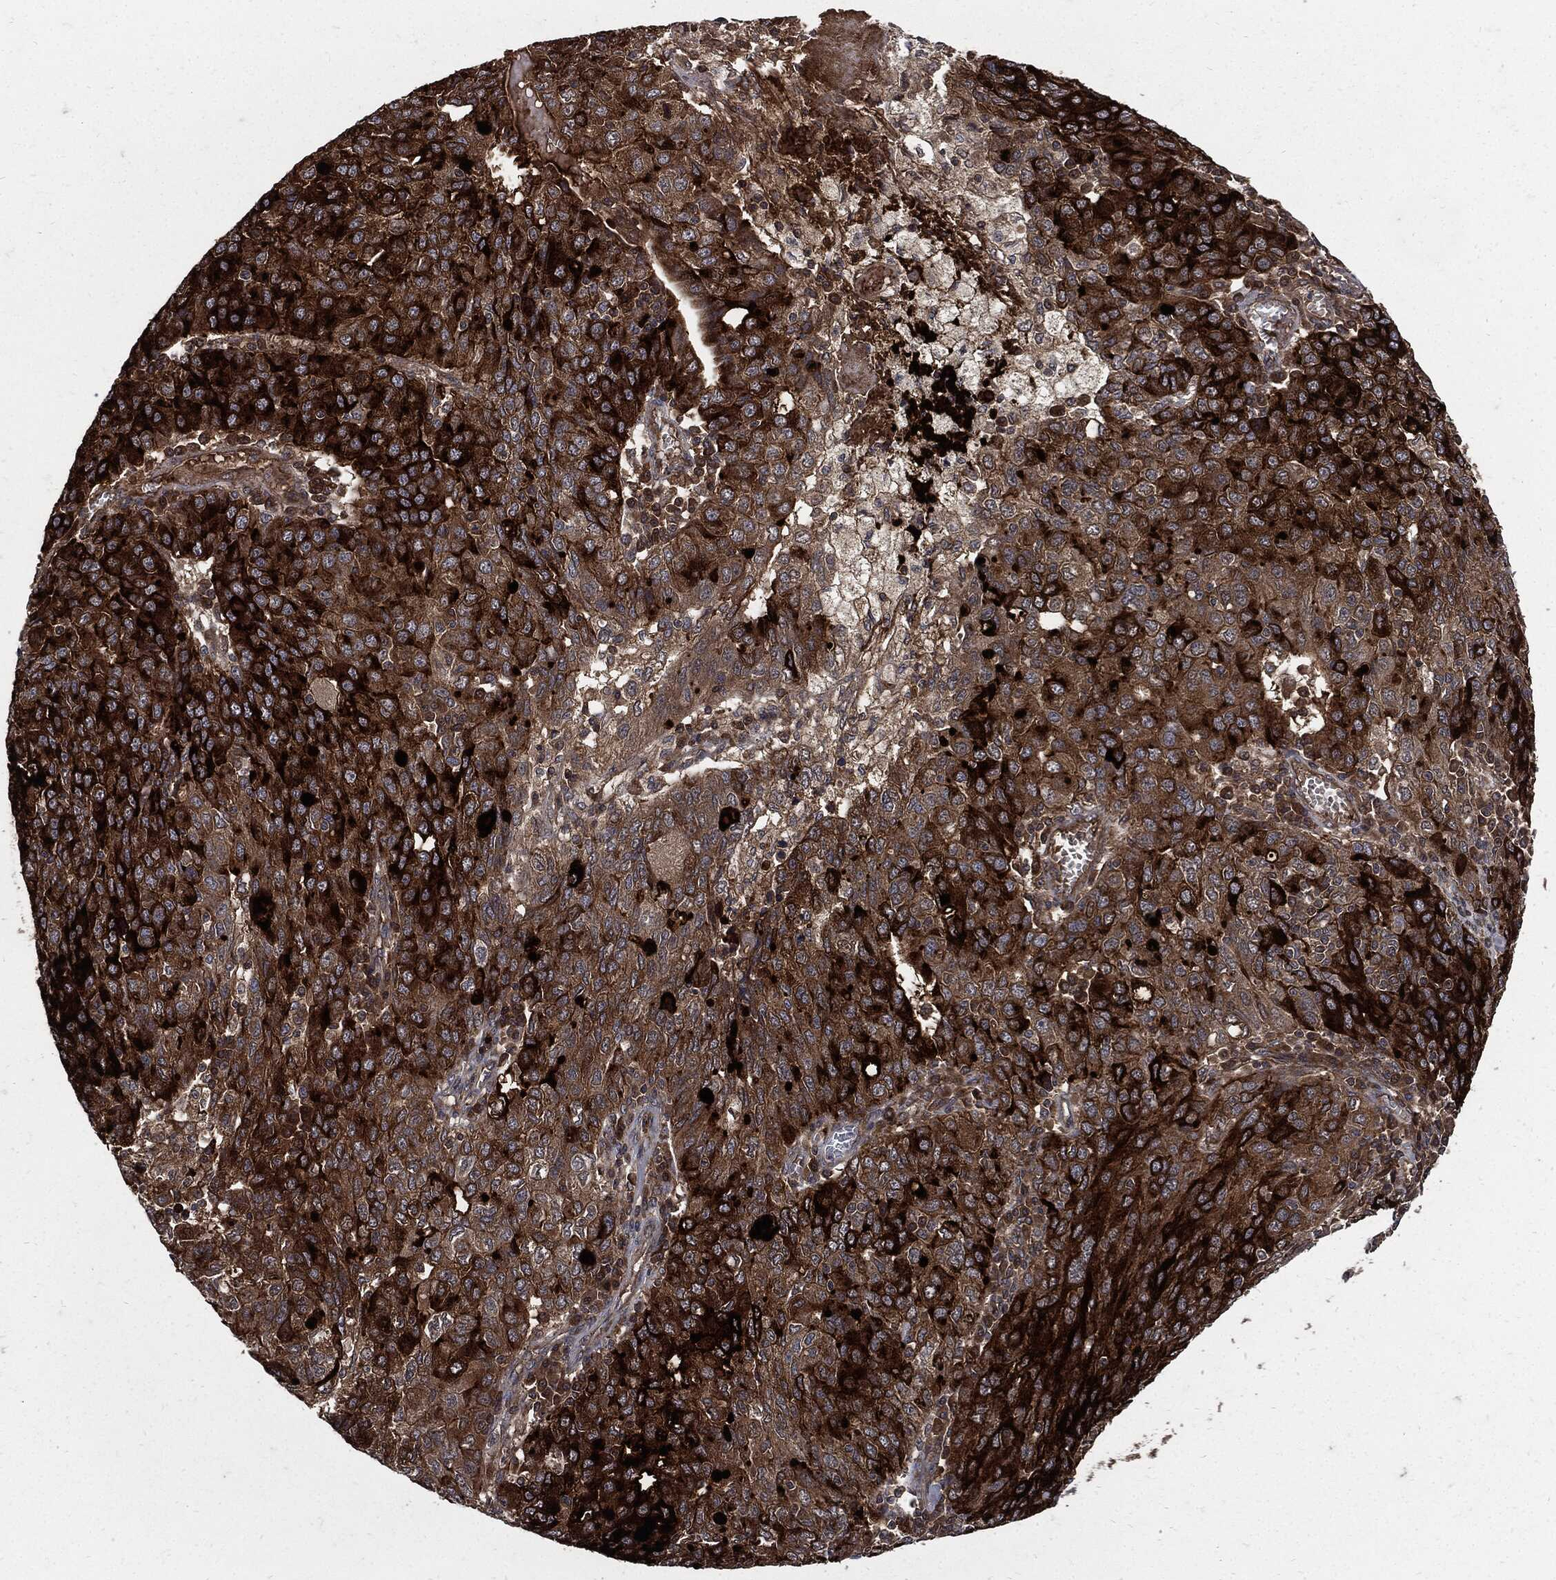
{"staining": {"intensity": "strong", "quantity": "25%-75%", "location": "cytoplasmic/membranous"}, "tissue": "ovarian cancer", "cell_type": "Tumor cells", "image_type": "cancer", "snomed": [{"axis": "morphology", "description": "Carcinoma, endometroid"}, {"axis": "topography", "description": "Ovary"}], "caption": "There is high levels of strong cytoplasmic/membranous positivity in tumor cells of ovarian cancer (endometroid carcinoma), as demonstrated by immunohistochemical staining (brown color).", "gene": "CLU", "patient": {"sex": "female", "age": 50}}